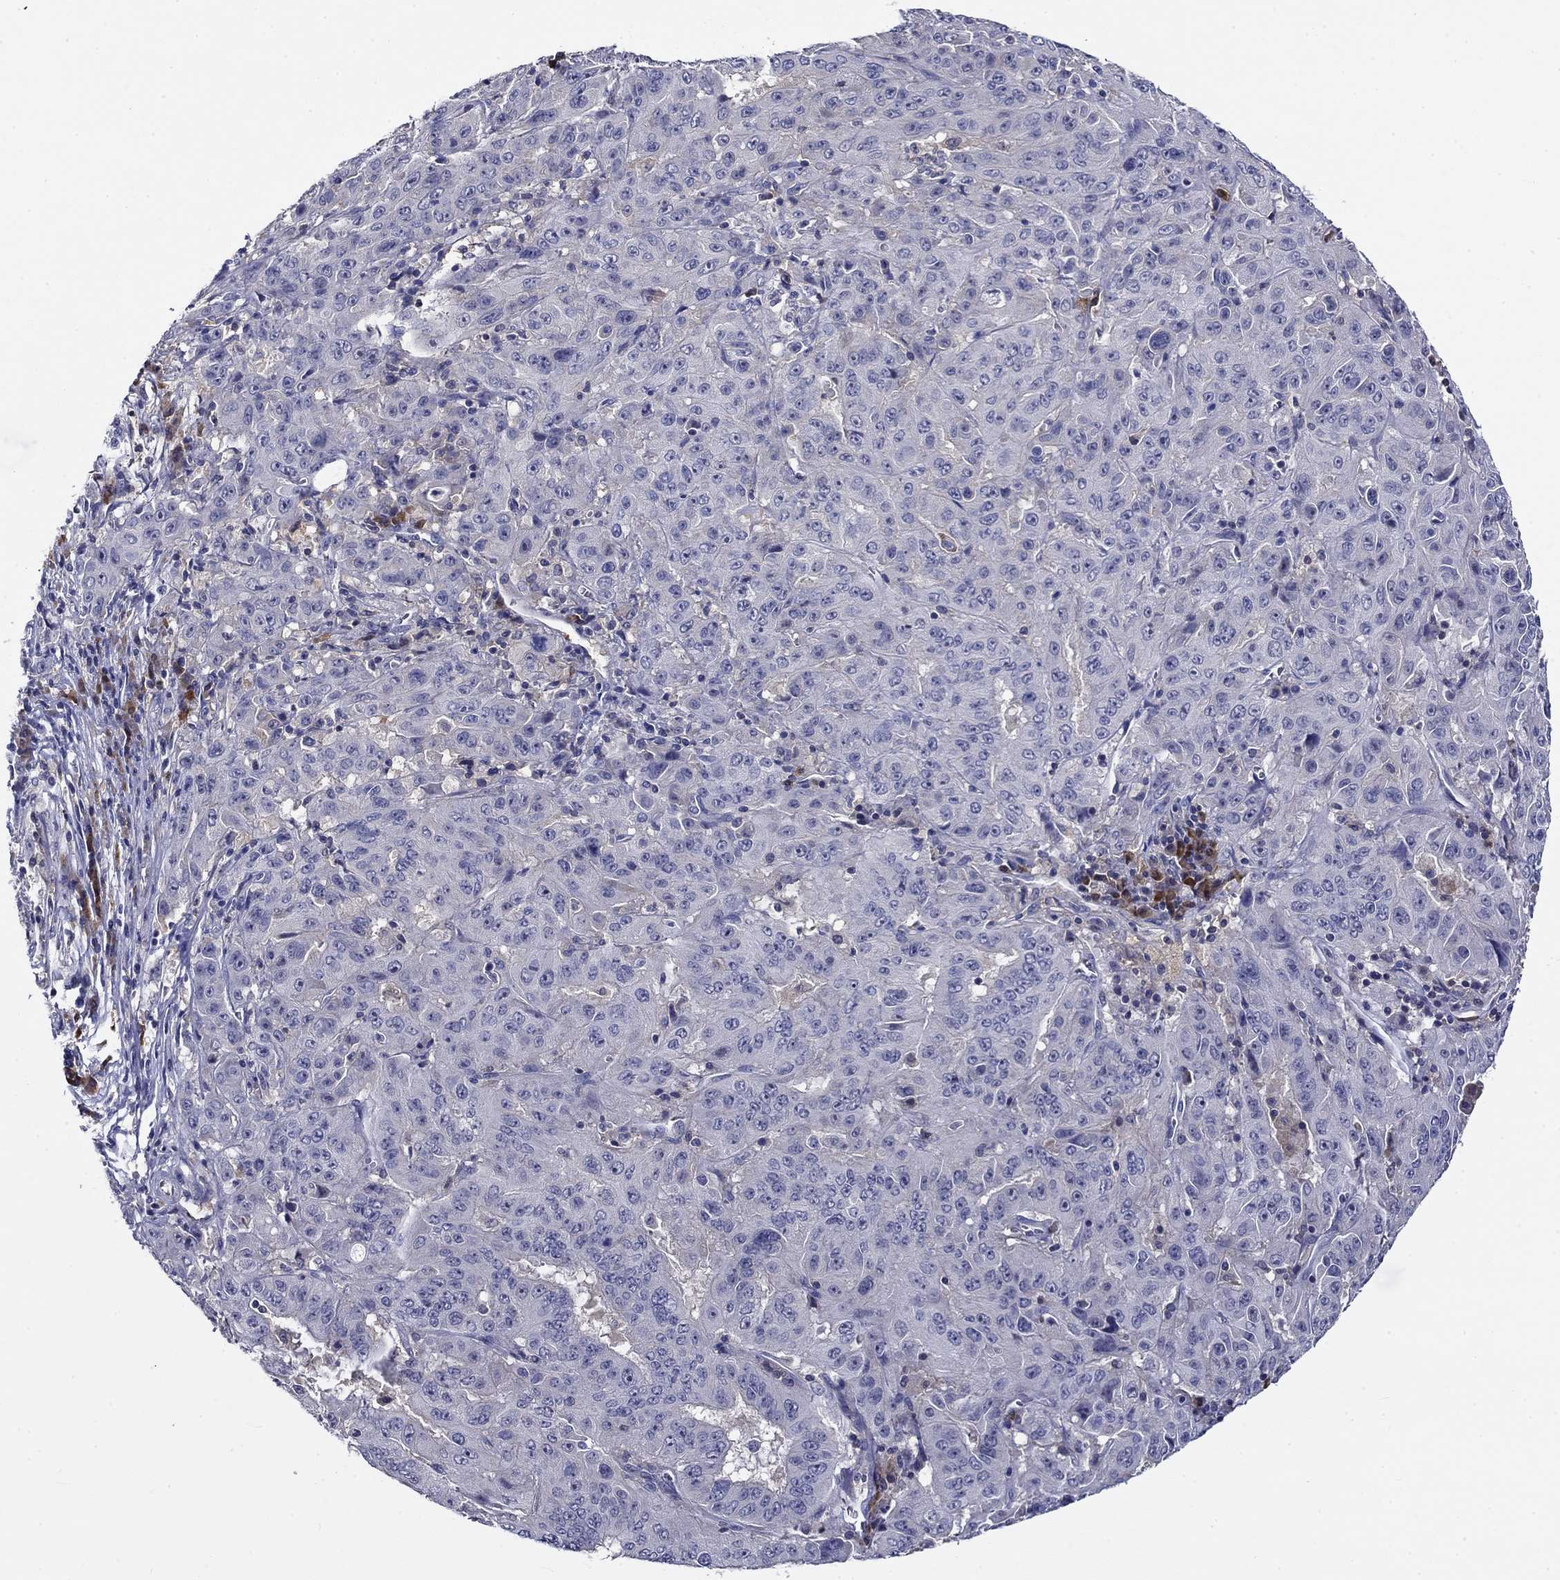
{"staining": {"intensity": "negative", "quantity": "none", "location": "none"}, "tissue": "pancreatic cancer", "cell_type": "Tumor cells", "image_type": "cancer", "snomed": [{"axis": "morphology", "description": "Adenocarcinoma, NOS"}, {"axis": "topography", "description": "Pancreas"}], "caption": "The immunohistochemistry image has no significant positivity in tumor cells of pancreatic adenocarcinoma tissue.", "gene": "POU2F2", "patient": {"sex": "male", "age": 63}}